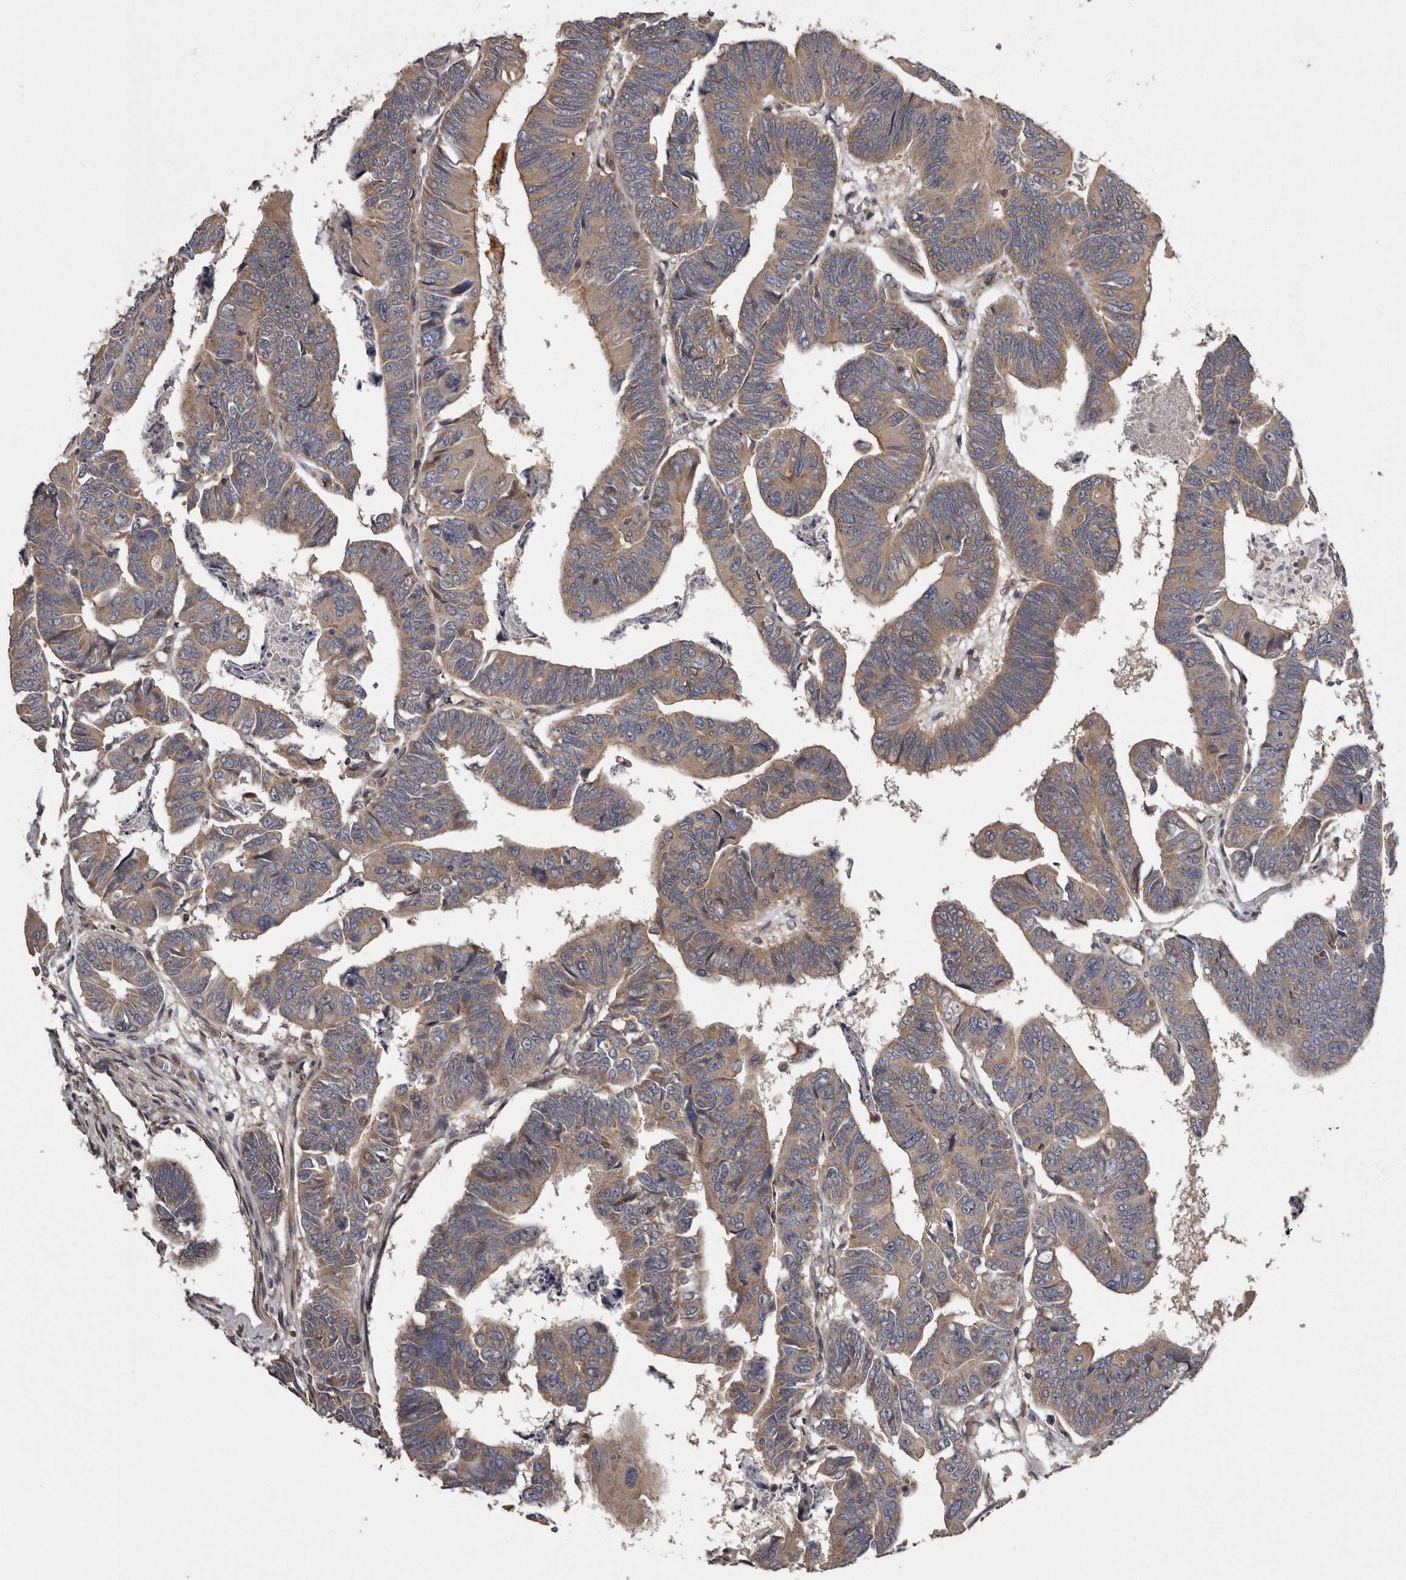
{"staining": {"intensity": "moderate", "quantity": ">75%", "location": "cytoplasmic/membranous"}, "tissue": "colorectal cancer", "cell_type": "Tumor cells", "image_type": "cancer", "snomed": [{"axis": "morphology", "description": "Adenocarcinoma, NOS"}, {"axis": "topography", "description": "Rectum"}], "caption": "Immunohistochemical staining of colorectal cancer reveals moderate cytoplasmic/membranous protein expression in about >75% of tumor cells.", "gene": "ARMCX1", "patient": {"sex": "female", "age": 65}}